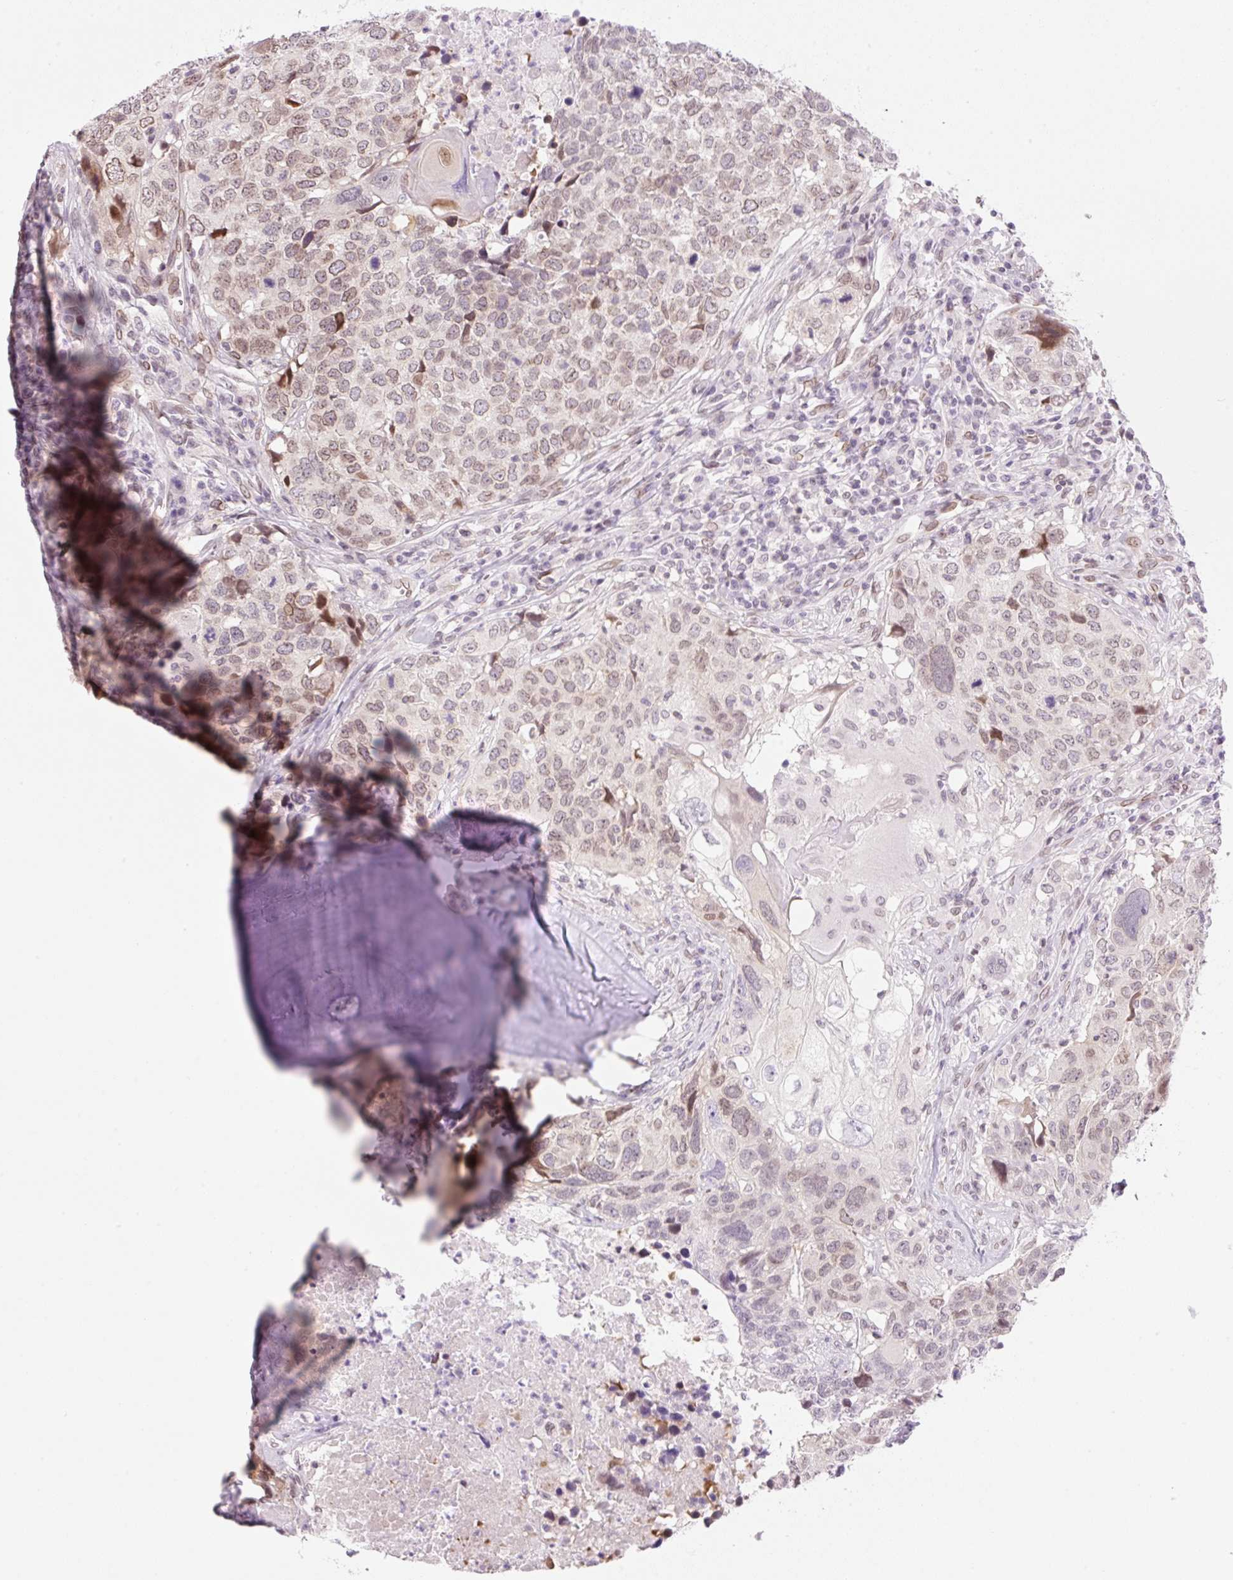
{"staining": {"intensity": "weak", "quantity": ">75%", "location": "nuclear"}, "tissue": "head and neck cancer", "cell_type": "Tumor cells", "image_type": "cancer", "snomed": [{"axis": "morphology", "description": "Normal tissue, NOS"}, {"axis": "morphology", "description": "Squamous cell carcinoma, NOS"}, {"axis": "topography", "description": "Skeletal muscle"}, {"axis": "topography", "description": "Vascular tissue"}, {"axis": "topography", "description": "Peripheral nerve tissue"}, {"axis": "topography", "description": "Head-Neck"}], "caption": "Immunohistochemical staining of human squamous cell carcinoma (head and neck) shows low levels of weak nuclear protein expression in approximately >75% of tumor cells.", "gene": "SYNE3", "patient": {"sex": "male", "age": 66}}